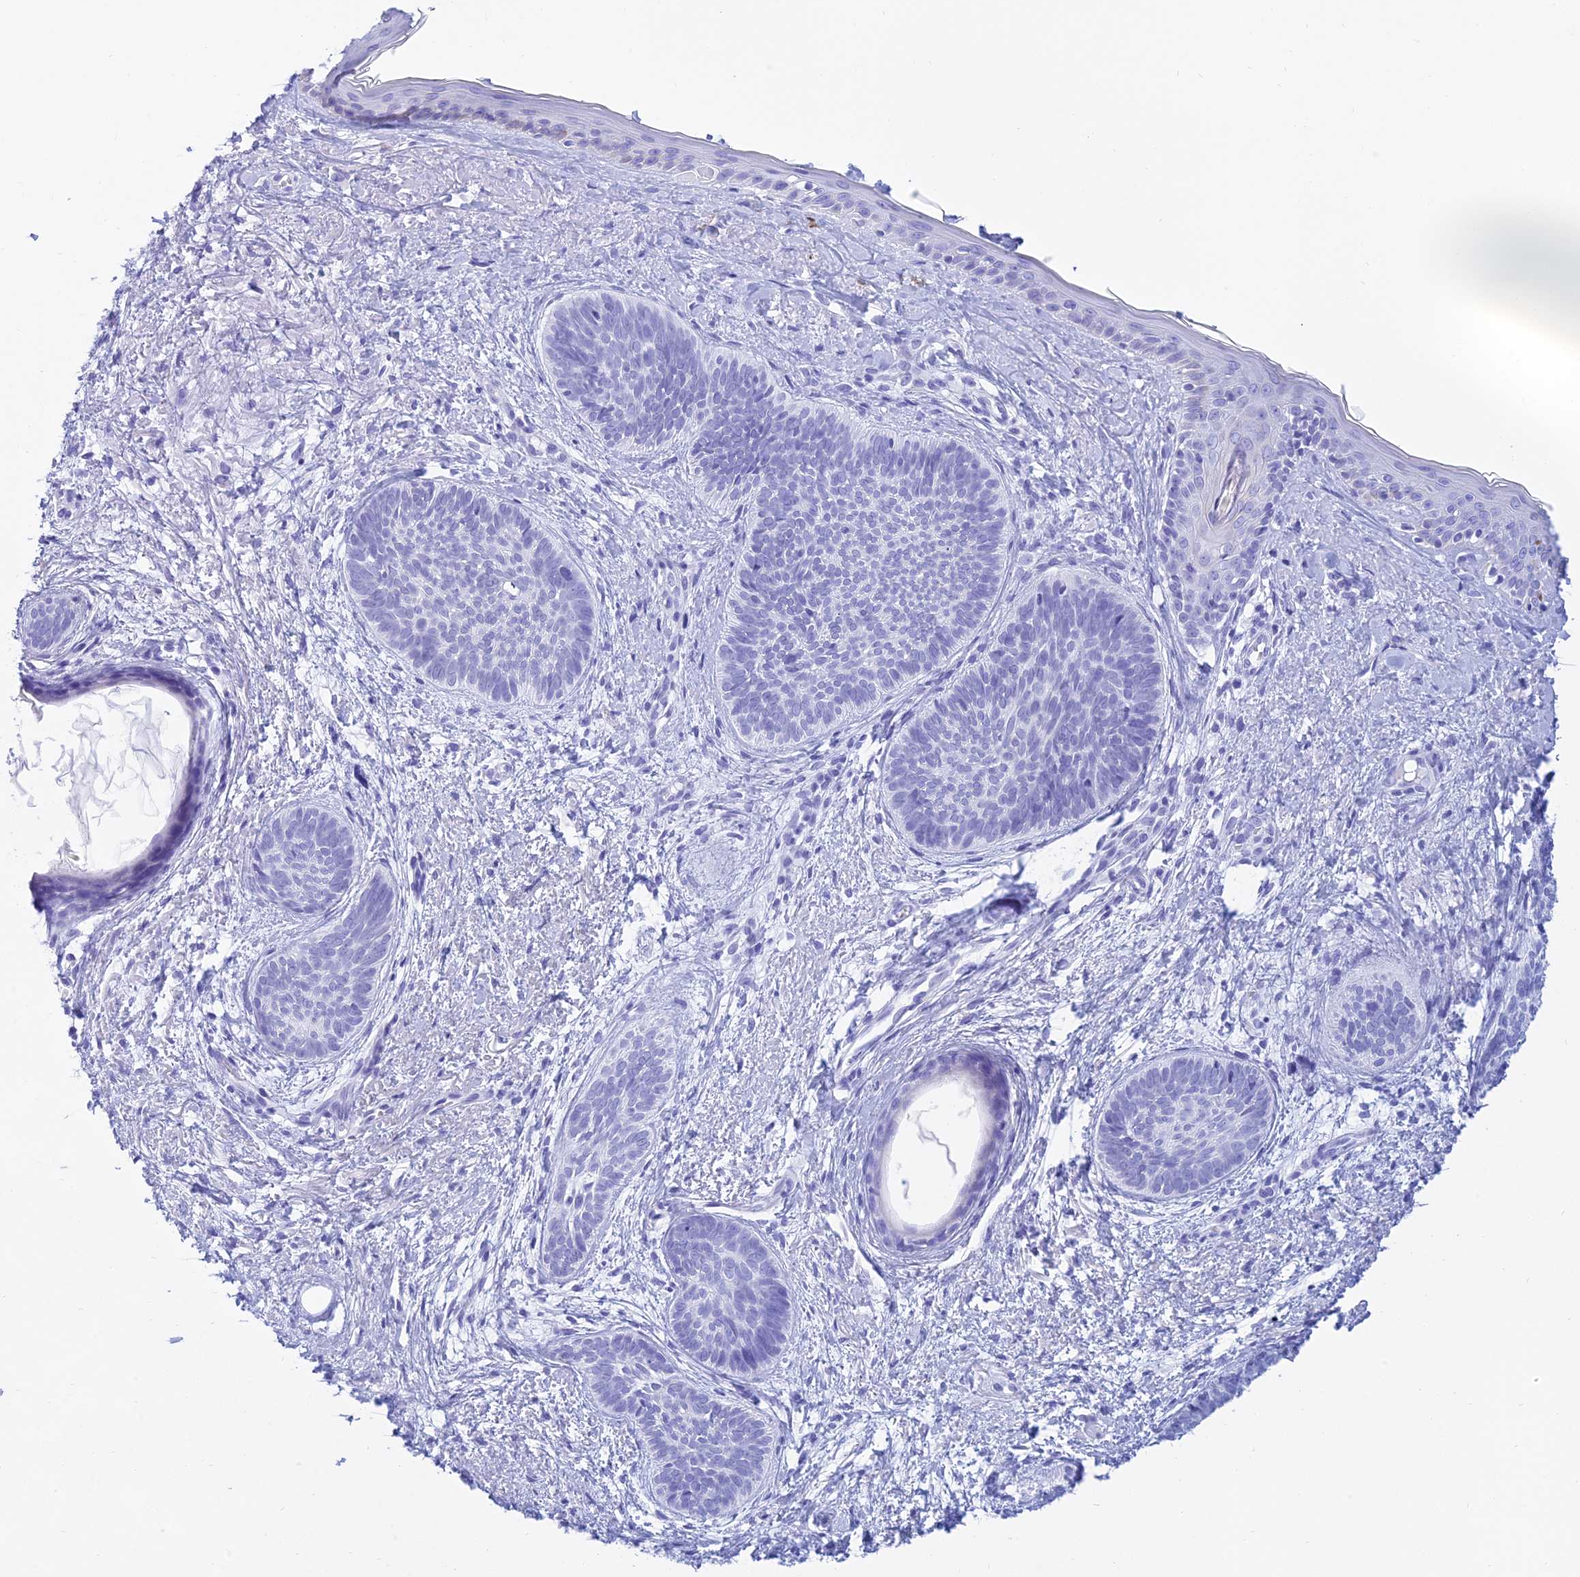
{"staining": {"intensity": "negative", "quantity": "none", "location": "none"}, "tissue": "skin cancer", "cell_type": "Tumor cells", "image_type": "cancer", "snomed": [{"axis": "morphology", "description": "Basal cell carcinoma"}, {"axis": "topography", "description": "Skin"}], "caption": "A photomicrograph of basal cell carcinoma (skin) stained for a protein reveals no brown staining in tumor cells.", "gene": "PATE4", "patient": {"sex": "female", "age": 81}}